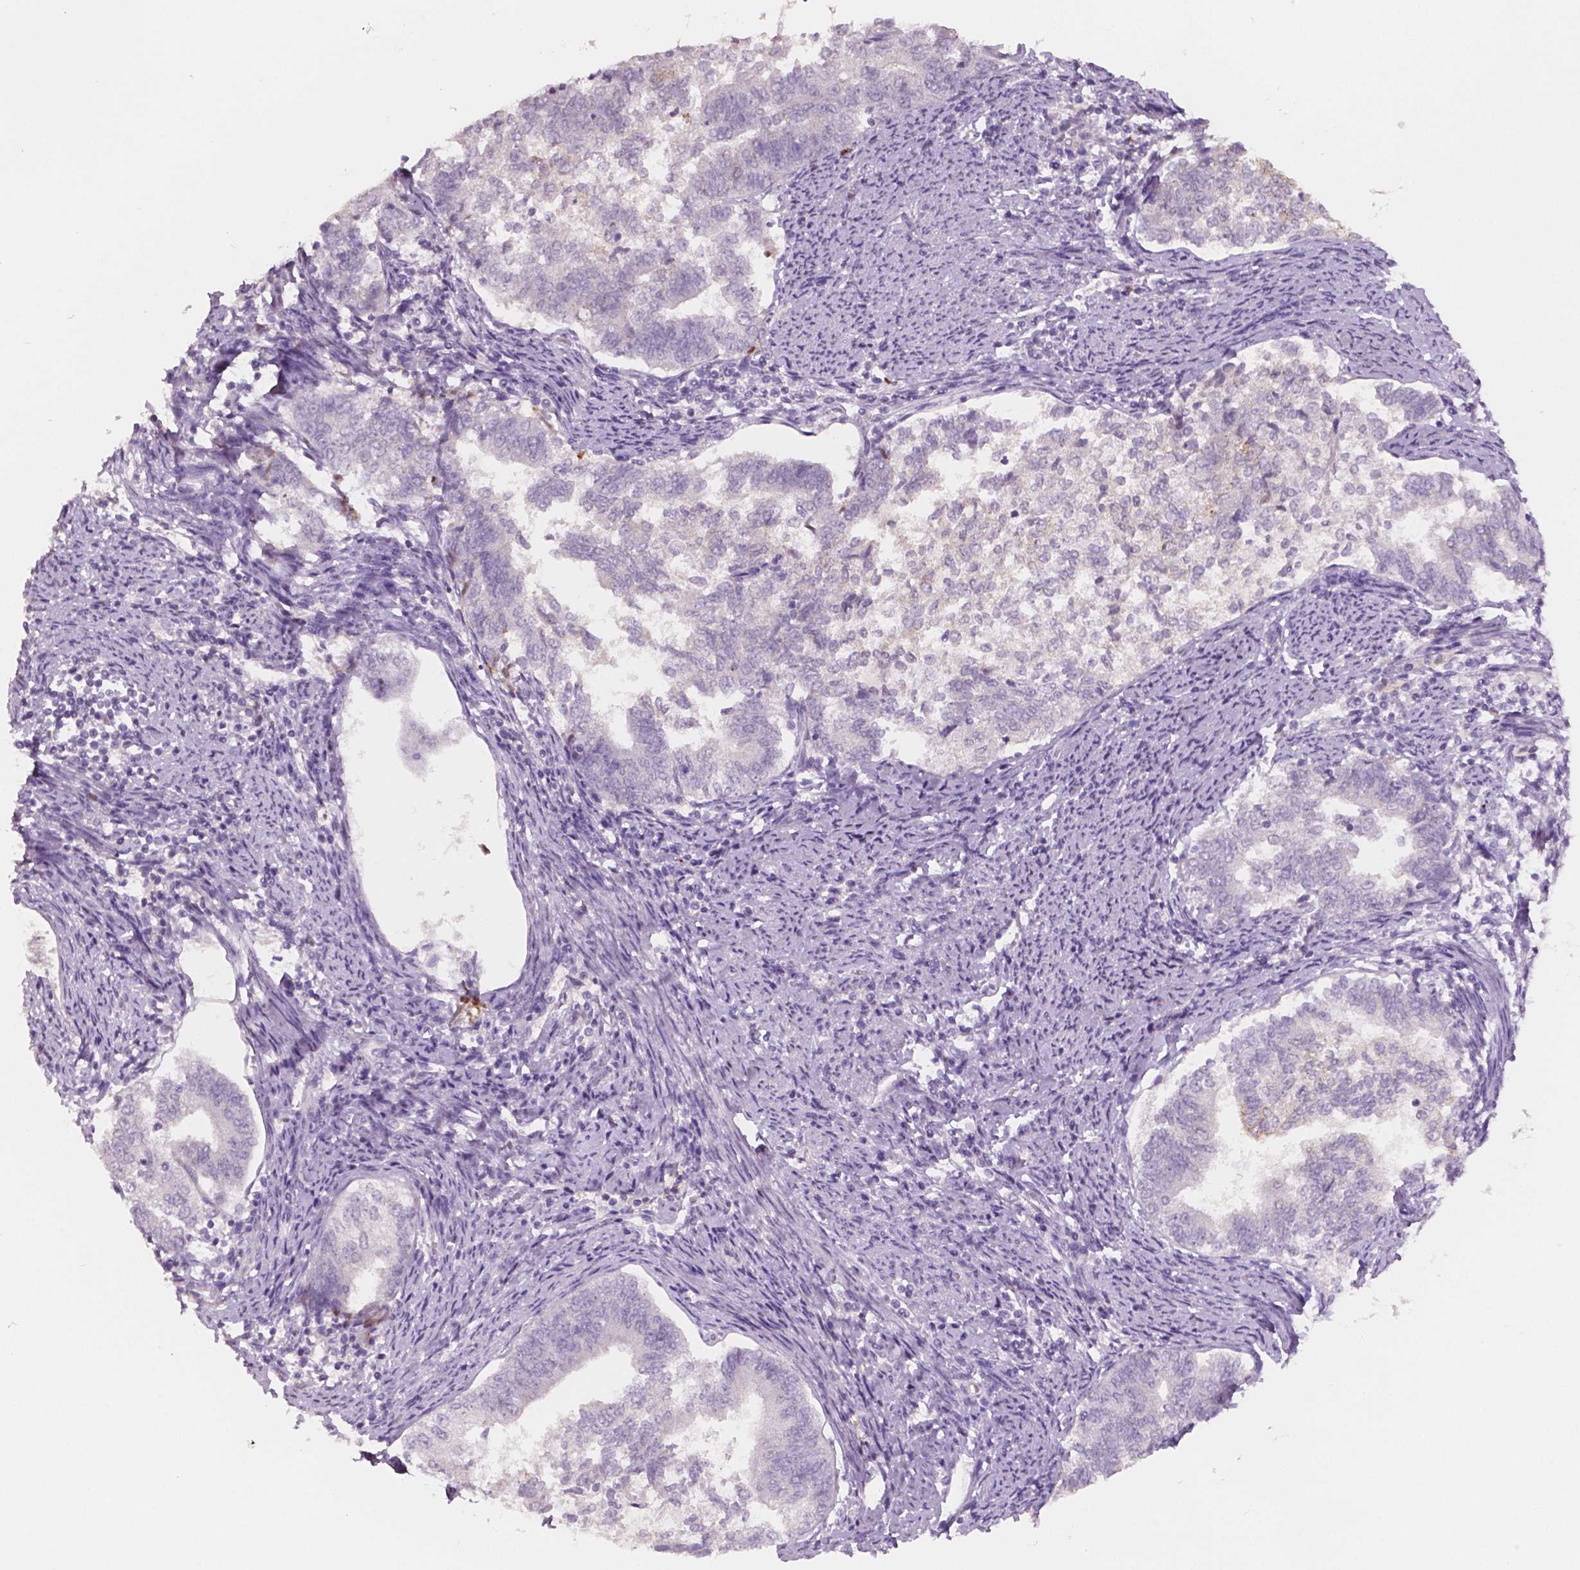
{"staining": {"intensity": "negative", "quantity": "none", "location": "none"}, "tissue": "endometrial cancer", "cell_type": "Tumor cells", "image_type": "cancer", "snomed": [{"axis": "morphology", "description": "Adenocarcinoma, NOS"}, {"axis": "topography", "description": "Endometrium"}], "caption": "The micrograph exhibits no staining of tumor cells in endometrial adenocarcinoma.", "gene": "APOA4", "patient": {"sex": "female", "age": 65}}